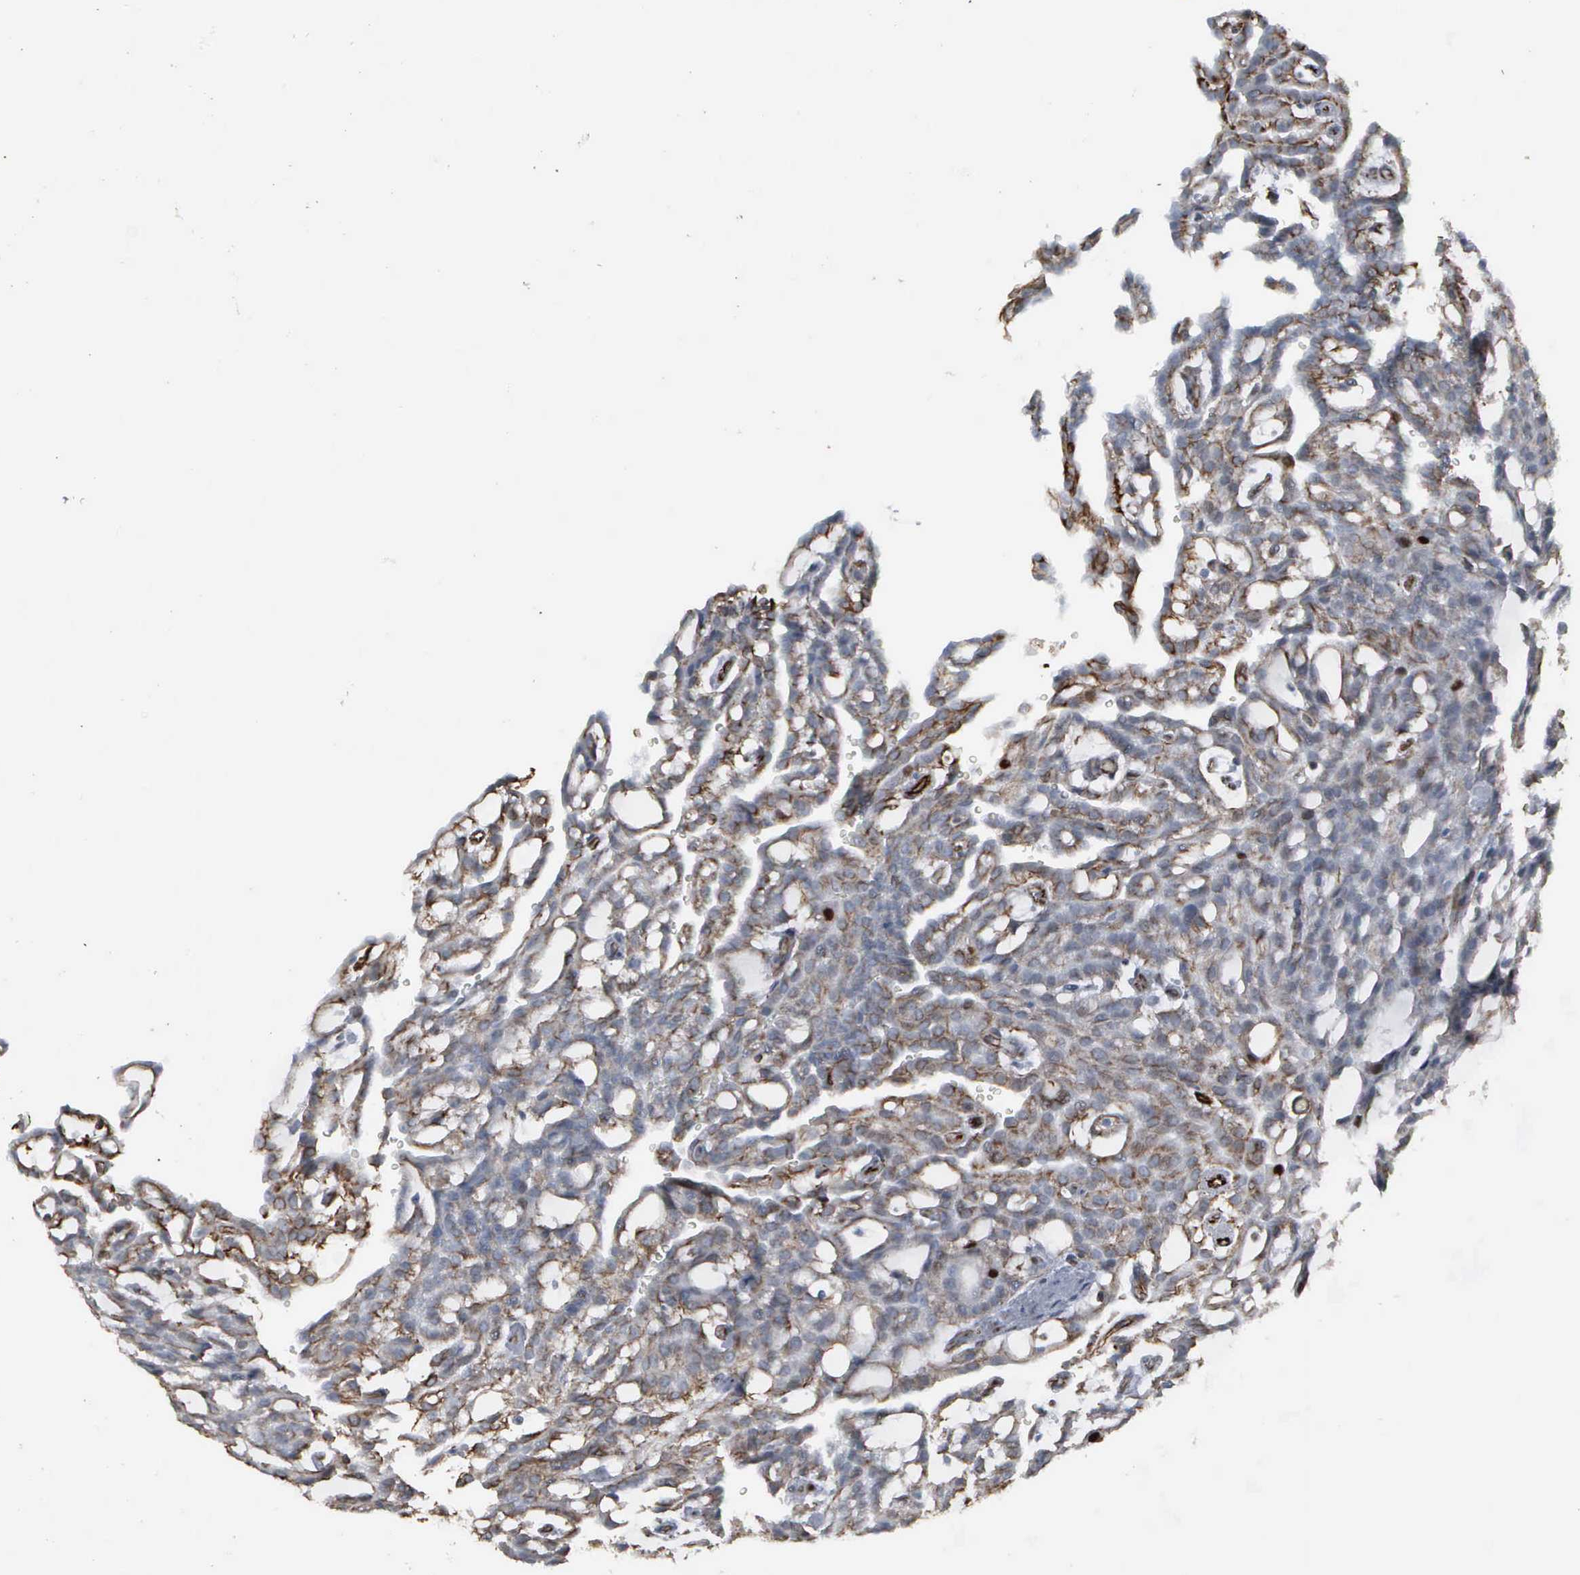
{"staining": {"intensity": "weak", "quantity": "25%-75%", "location": "cytoplasmic/membranous"}, "tissue": "renal cancer", "cell_type": "Tumor cells", "image_type": "cancer", "snomed": [{"axis": "morphology", "description": "Adenocarcinoma, NOS"}, {"axis": "topography", "description": "Kidney"}], "caption": "This histopathology image displays renal cancer (adenocarcinoma) stained with IHC to label a protein in brown. The cytoplasmic/membranous of tumor cells show weak positivity for the protein. Nuclei are counter-stained blue.", "gene": "CCNE1", "patient": {"sex": "male", "age": 63}}